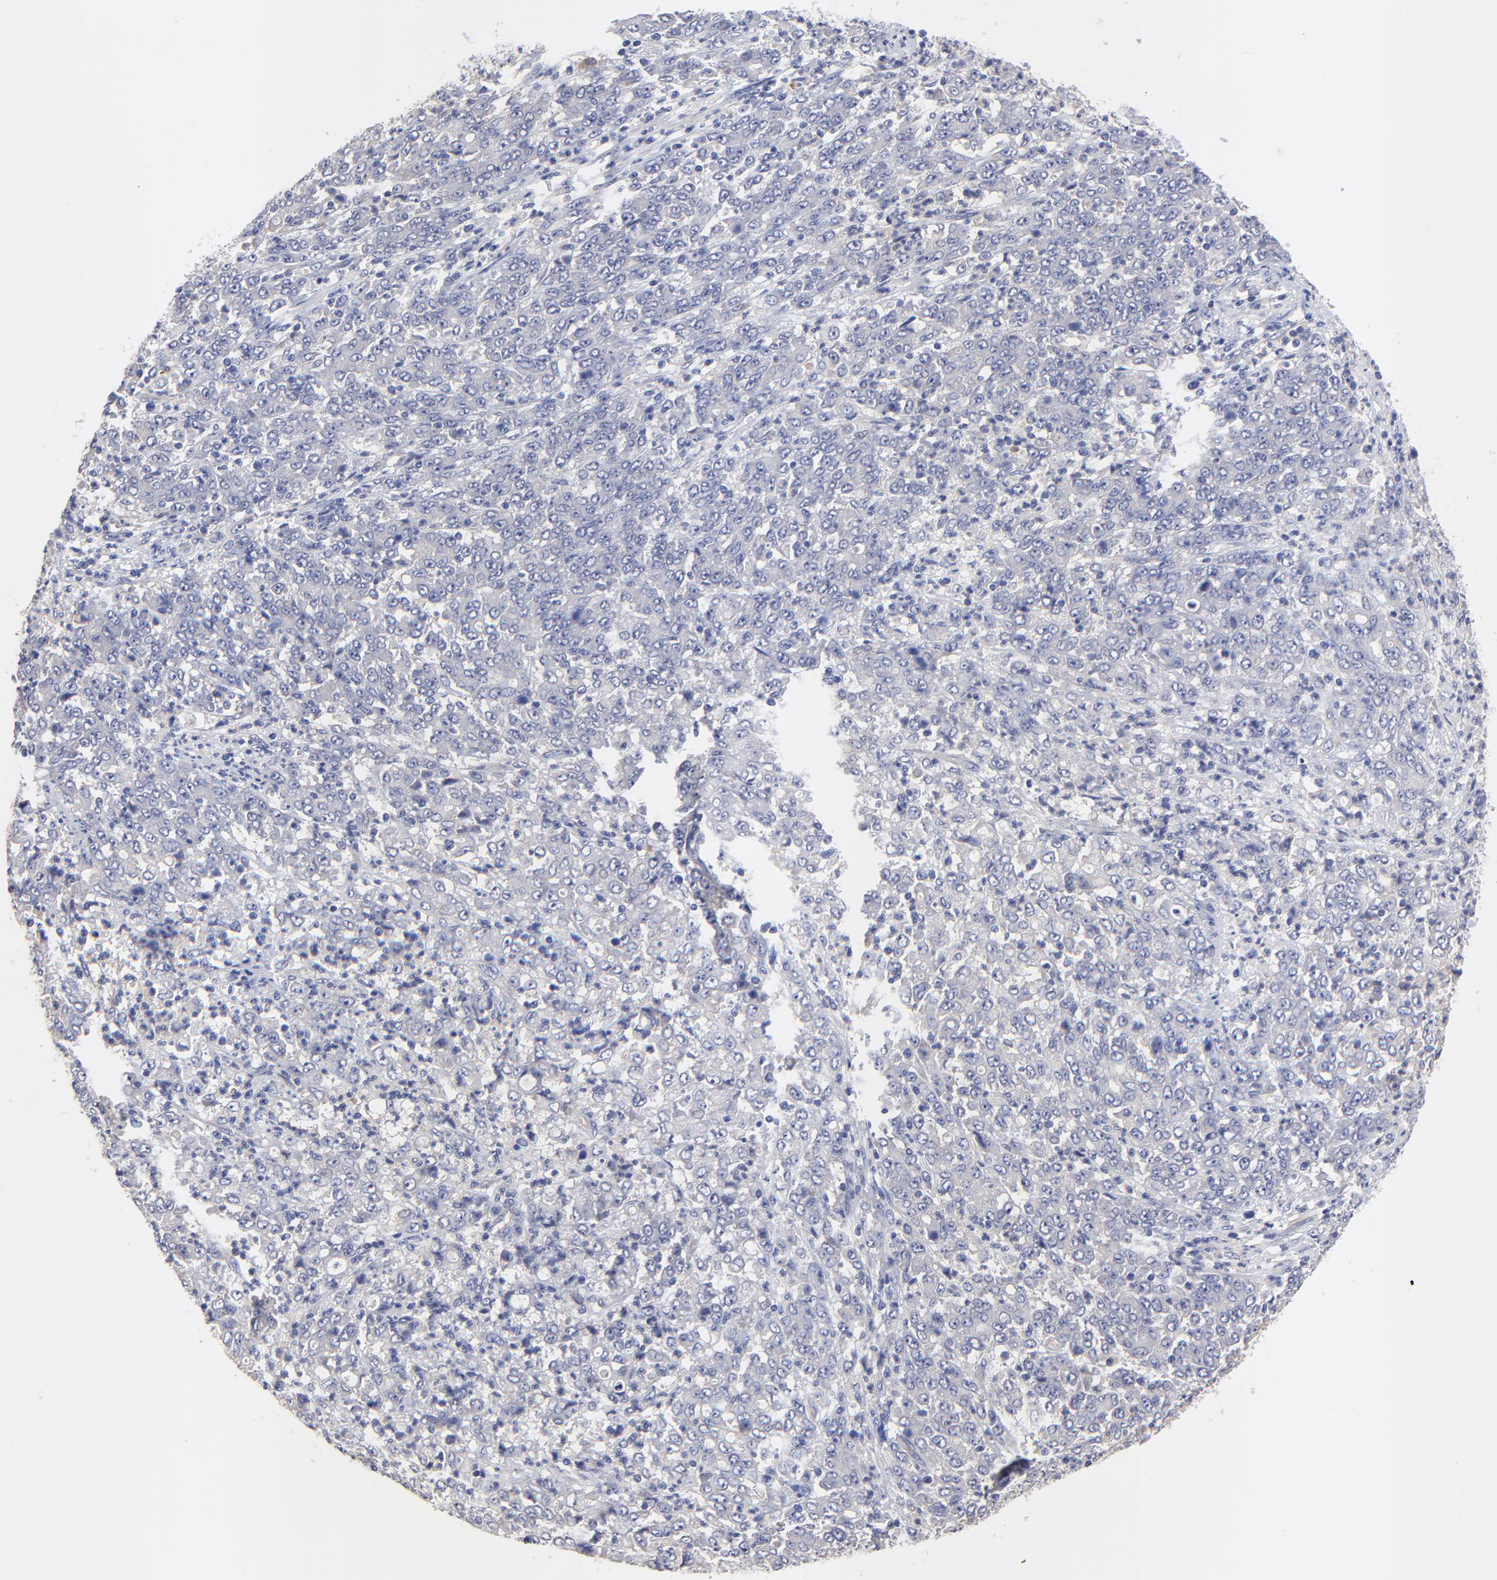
{"staining": {"intensity": "negative", "quantity": "none", "location": "none"}, "tissue": "stomach cancer", "cell_type": "Tumor cells", "image_type": "cancer", "snomed": [{"axis": "morphology", "description": "Adenocarcinoma, NOS"}, {"axis": "topography", "description": "Stomach, lower"}], "caption": "Stomach cancer was stained to show a protein in brown. There is no significant expression in tumor cells. (Stains: DAB (3,3'-diaminobenzidine) immunohistochemistry with hematoxylin counter stain, Microscopy: brightfield microscopy at high magnification).", "gene": "SULF2", "patient": {"sex": "female", "age": 71}}